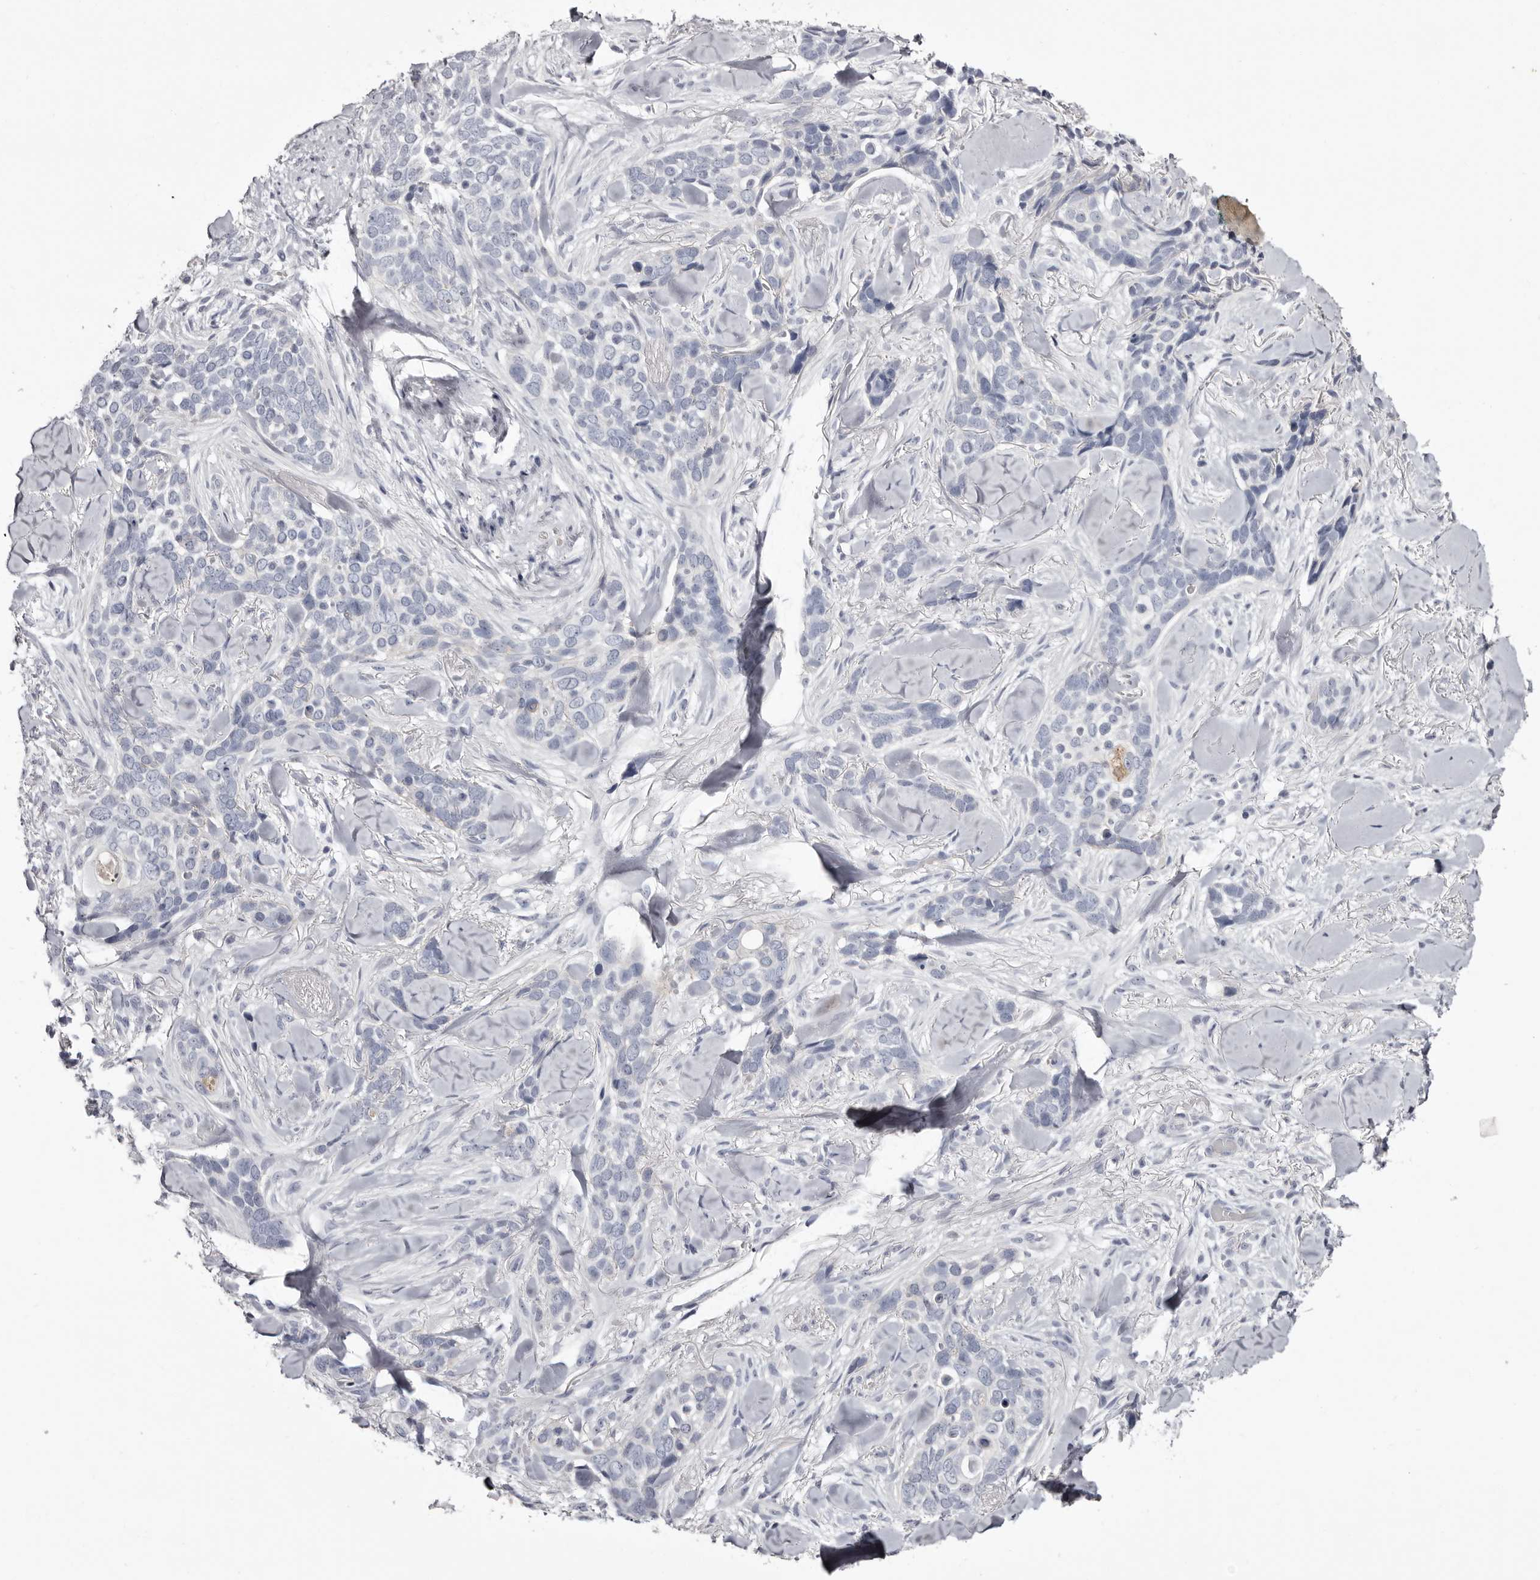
{"staining": {"intensity": "negative", "quantity": "none", "location": "none"}, "tissue": "skin cancer", "cell_type": "Tumor cells", "image_type": "cancer", "snomed": [{"axis": "morphology", "description": "Basal cell carcinoma"}, {"axis": "topography", "description": "Skin"}], "caption": "This is an immunohistochemistry photomicrograph of human skin cancer. There is no staining in tumor cells.", "gene": "CA6", "patient": {"sex": "female", "age": 82}}